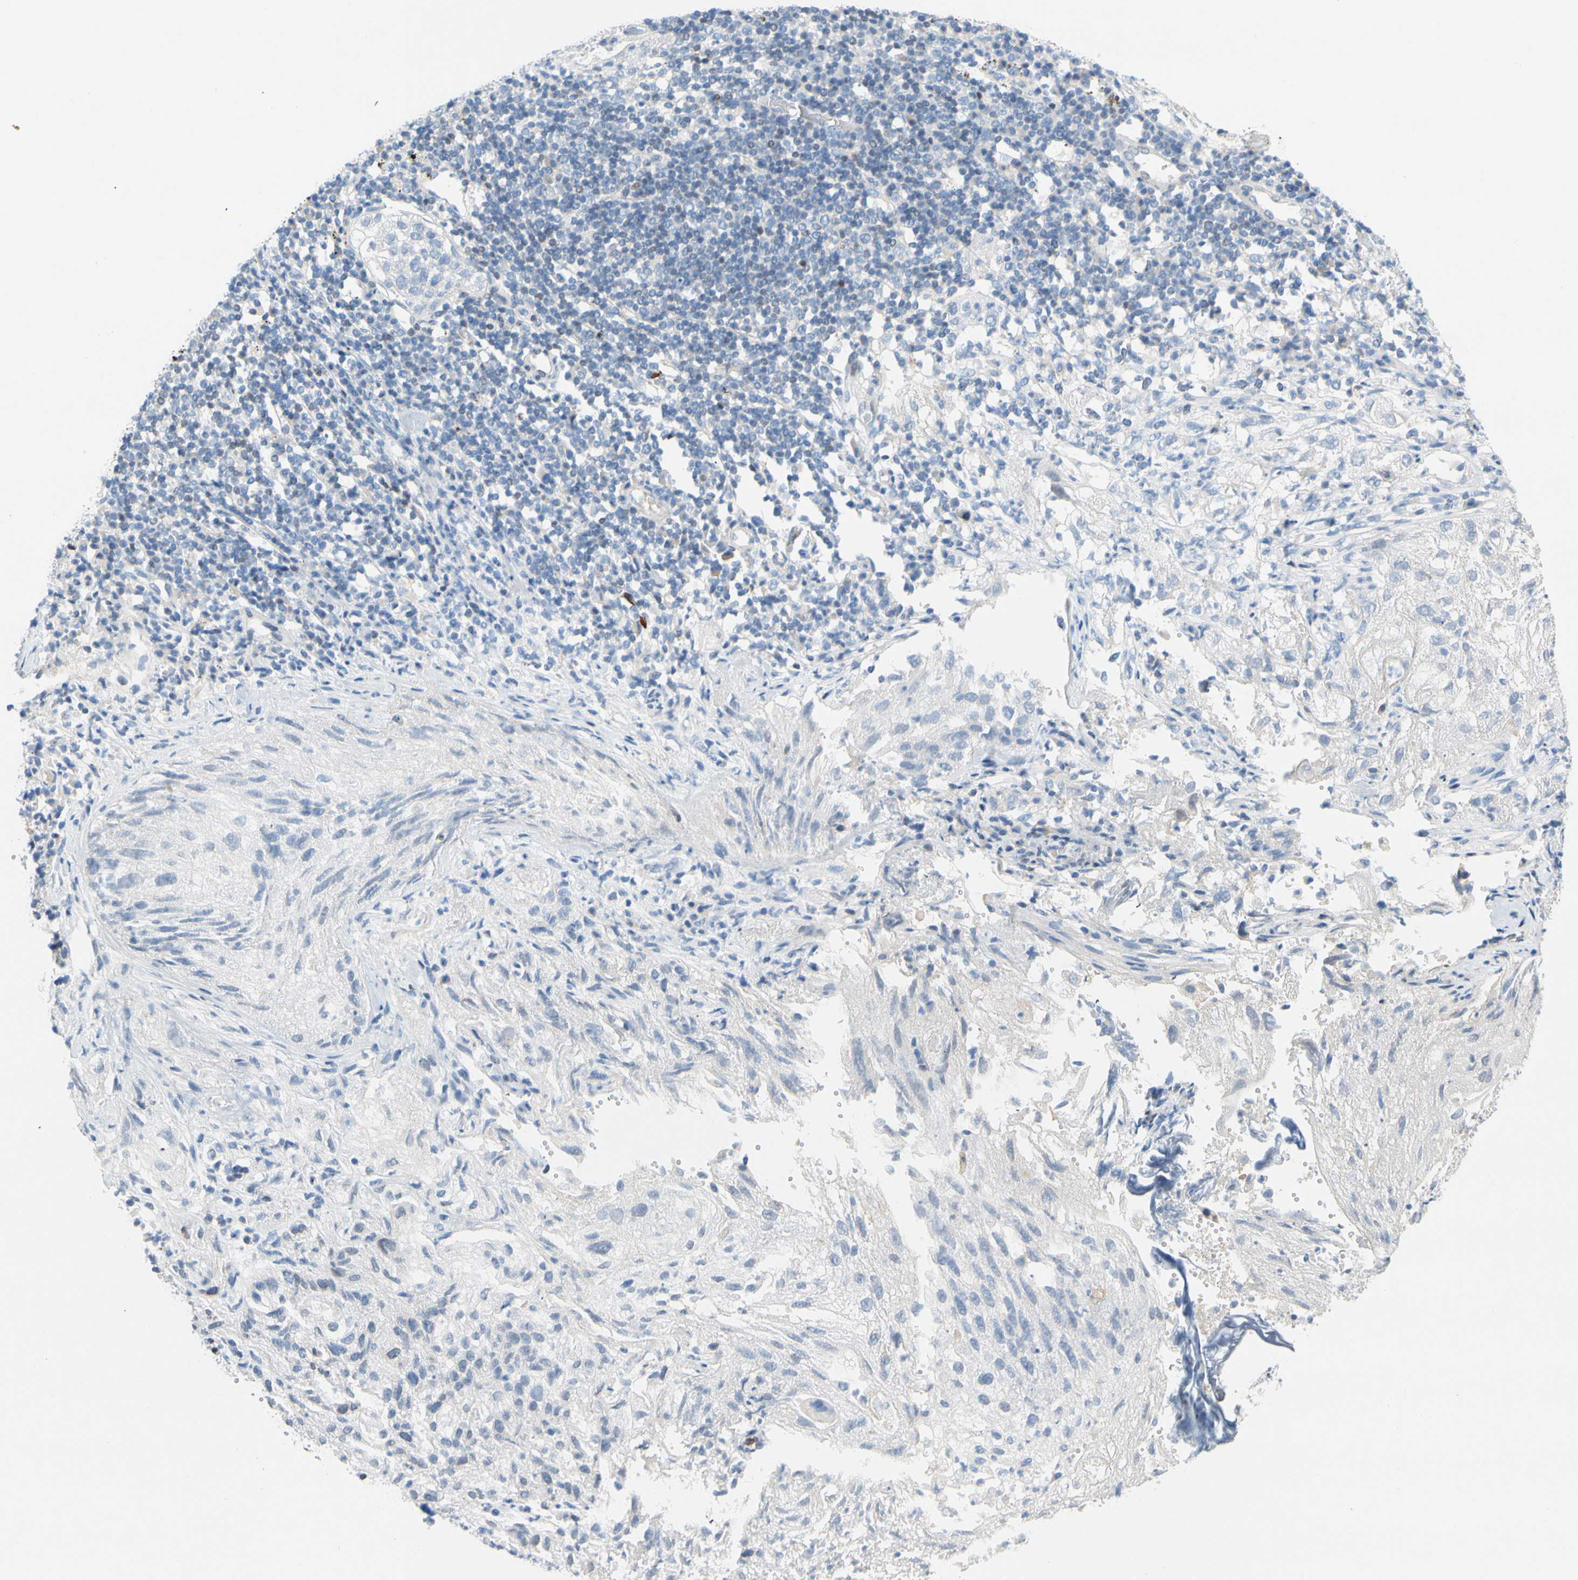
{"staining": {"intensity": "negative", "quantity": "none", "location": "none"}, "tissue": "lung cancer", "cell_type": "Tumor cells", "image_type": "cancer", "snomed": [{"axis": "morphology", "description": "Inflammation, NOS"}, {"axis": "morphology", "description": "Squamous cell carcinoma, NOS"}, {"axis": "topography", "description": "Lymph node"}, {"axis": "topography", "description": "Soft tissue"}, {"axis": "topography", "description": "Lung"}], "caption": "A micrograph of human lung squamous cell carcinoma is negative for staining in tumor cells.", "gene": "ZNF132", "patient": {"sex": "male", "age": 66}}